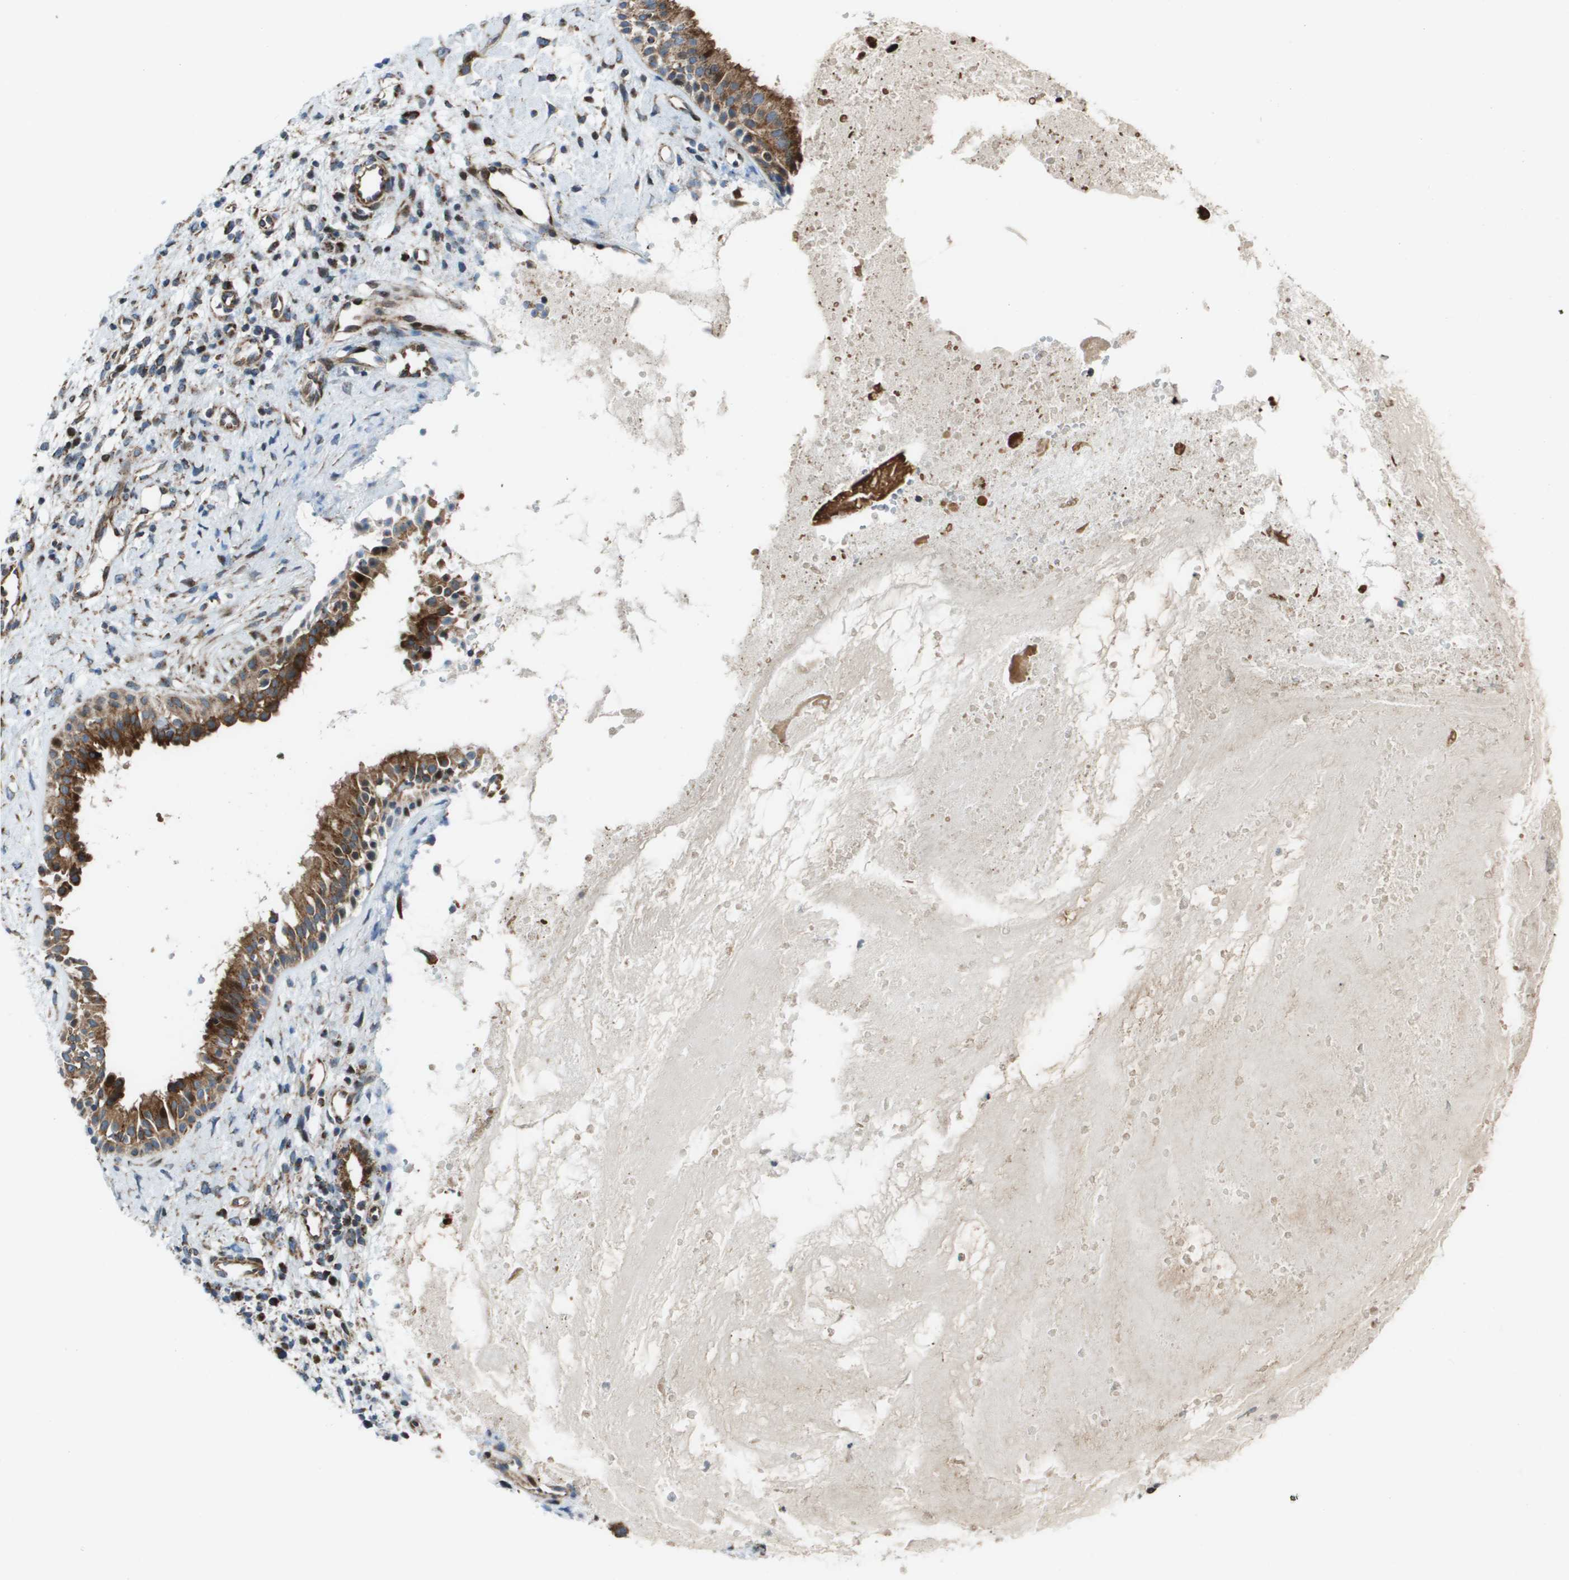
{"staining": {"intensity": "strong", "quantity": ">75%", "location": "cytoplasmic/membranous"}, "tissue": "nasopharynx", "cell_type": "Respiratory epithelial cells", "image_type": "normal", "snomed": [{"axis": "morphology", "description": "Normal tissue, NOS"}, {"axis": "topography", "description": "Nasopharynx"}], "caption": "Immunohistochemical staining of unremarkable nasopharynx shows >75% levels of strong cytoplasmic/membranous protein staining in about >75% of respiratory epithelial cells. The protein of interest is shown in brown color, while the nuclei are stained blue.", "gene": "MGAT3", "patient": {"sex": "male", "age": 22}}